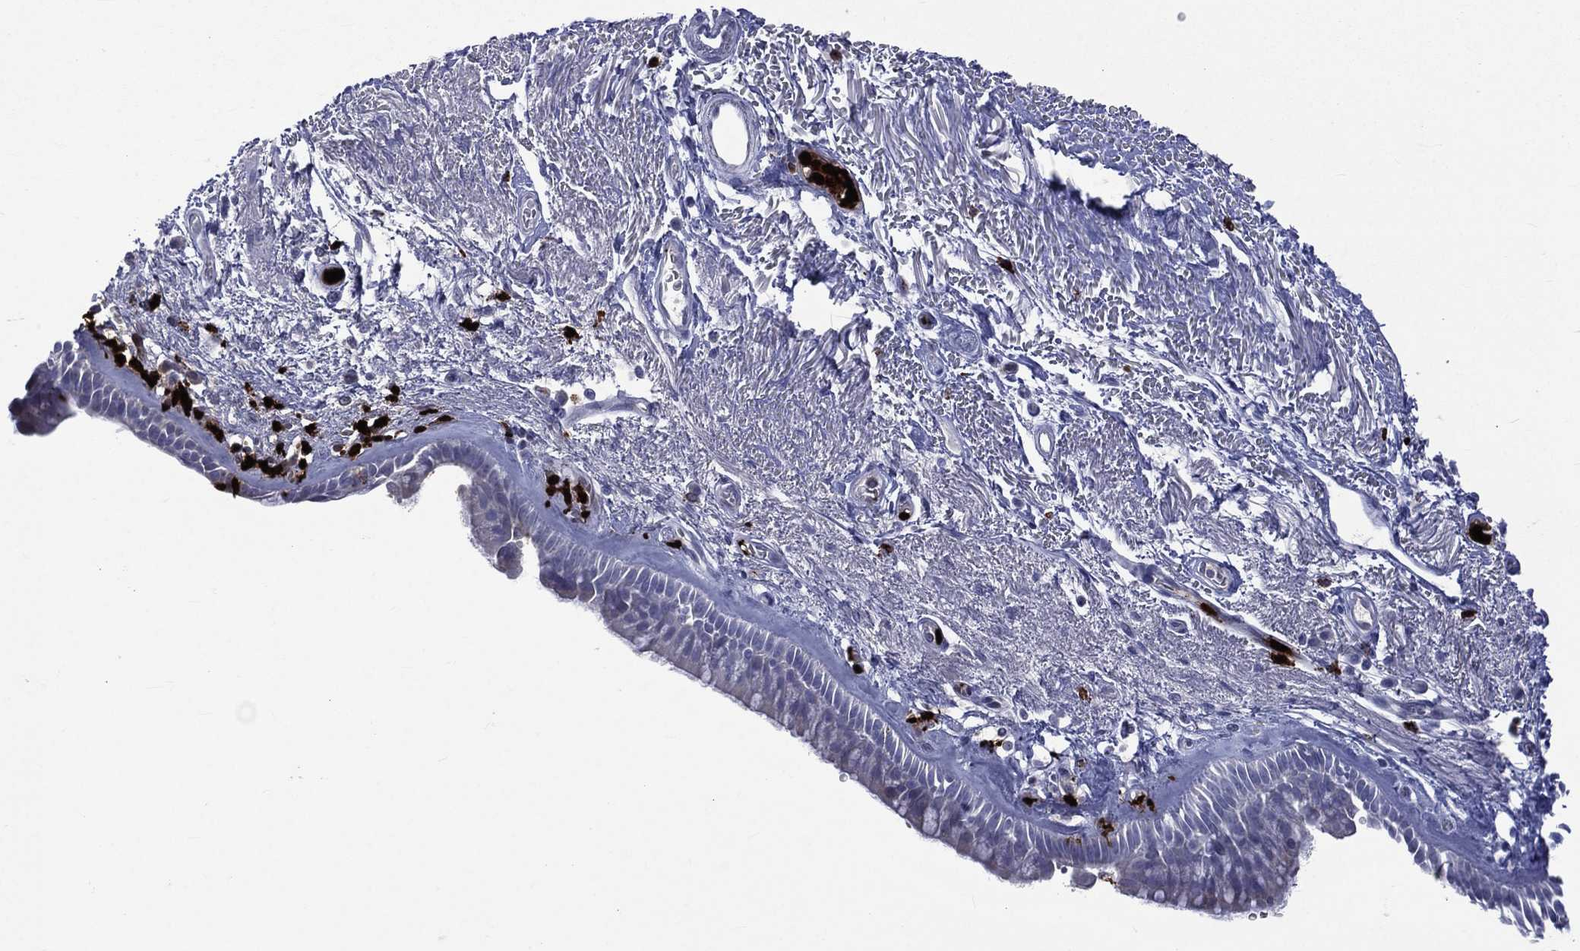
{"staining": {"intensity": "negative", "quantity": "none", "location": "none"}, "tissue": "bronchus", "cell_type": "Respiratory epithelial cells", "image_type": "normal", "snomed": [{"axis": "morphology", "description": "Normal tissue, NOS"}, {"axis": "topography", "description": "Bronchus"}], "caption": "This is a histopathology image of IHC staining of benign bronchus, which shows no staining in respiratory epithelial cells.", "gene": "ELANE", "patient": {"sex": "male", "age": 82}}